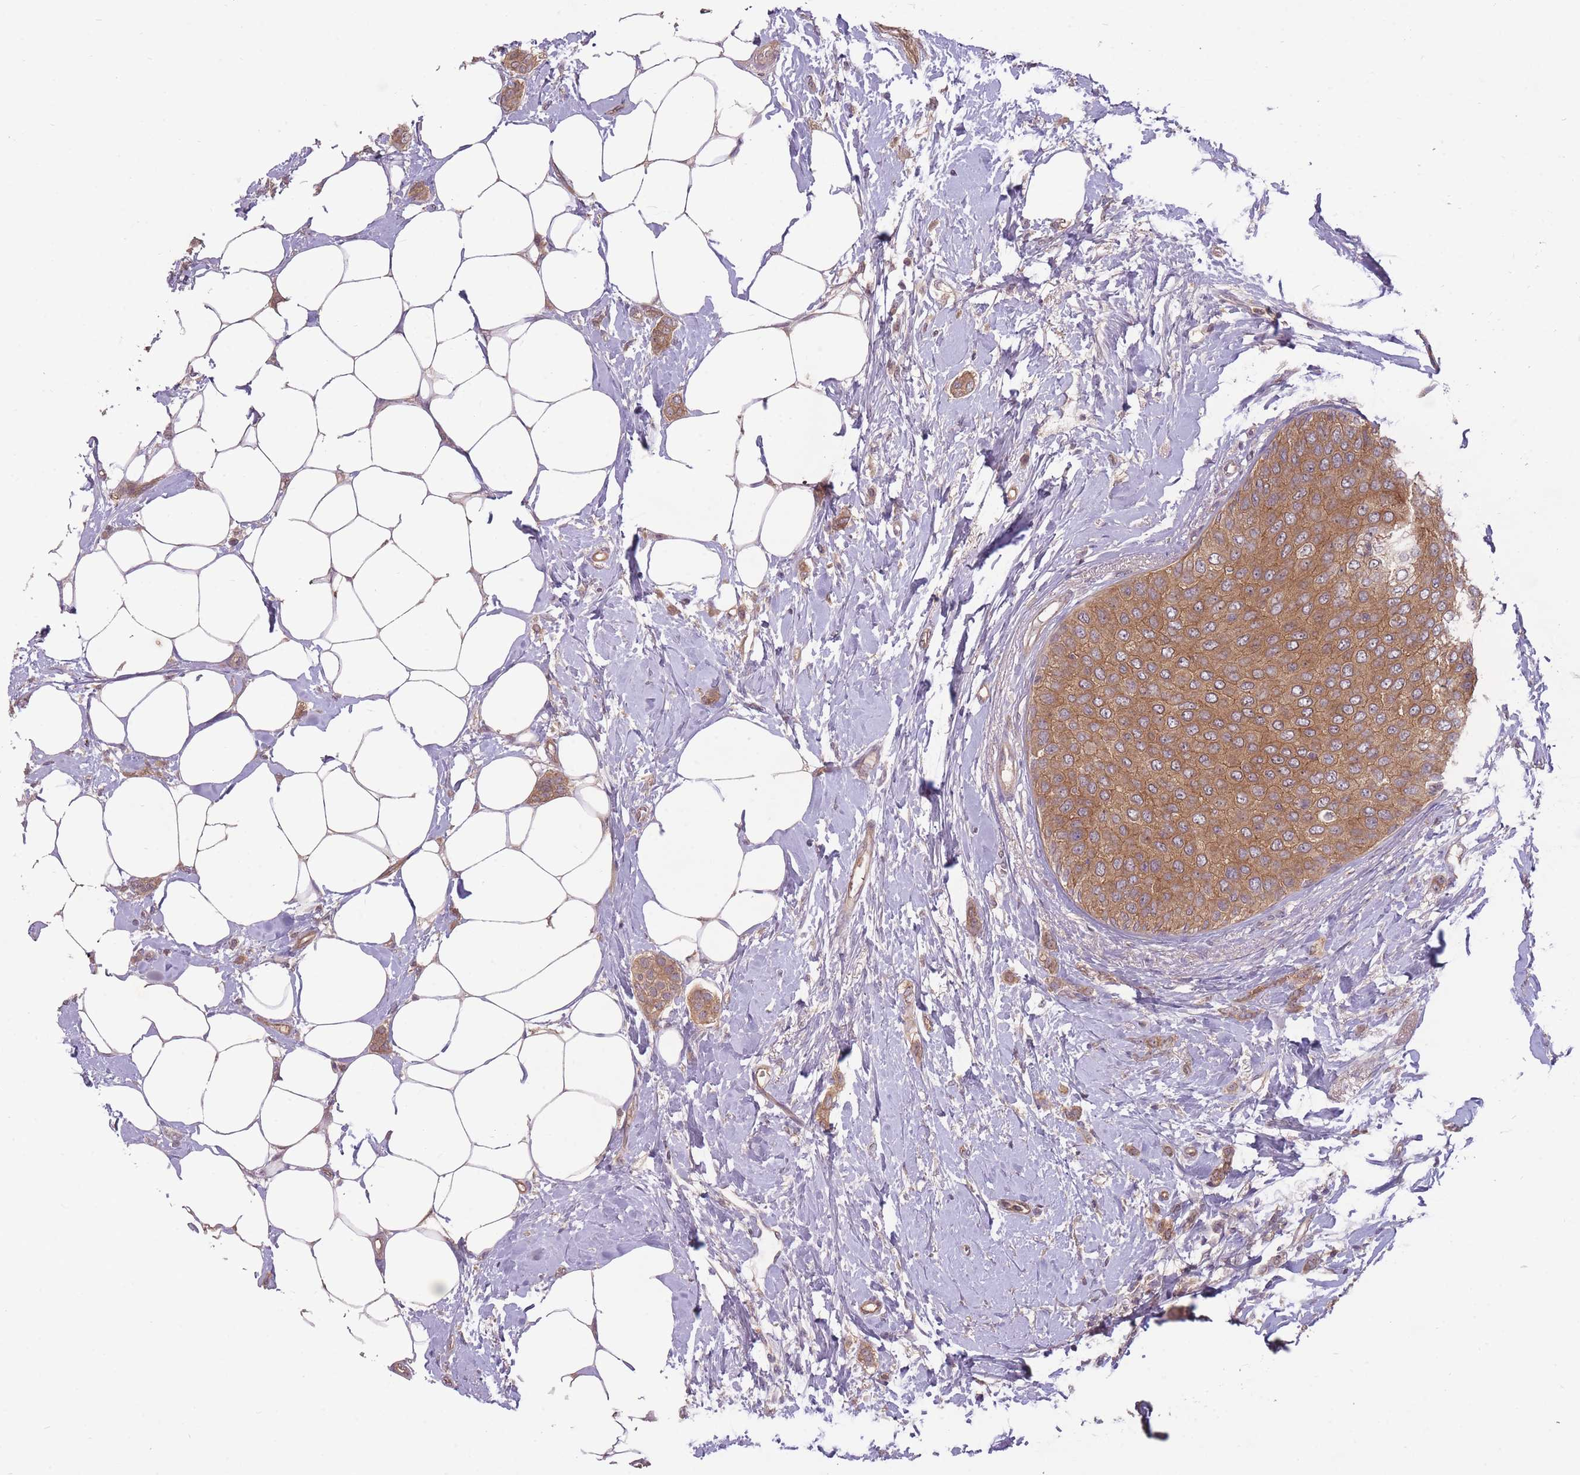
{"staining": {"intensity": "moderate", "quantity": ">75%", "location": "cytoplasmic/membranous"}, "tissue": "breast cancer", "cell_type": "Tumor cells", "image_type": "cancer", "snomed": [{"axis": "morphology", "description": "Duct carcinoma"}, {"axis": "topography", "description": "Breast"}], "caption": "High-power microscopy captured an immunohistochemistry (IHC) image of breast infiltrating ductal carcinoma, revealing moderate cytoplasmic/membranous expression in approximately >75% of tumor cells. Immunohistochemistry (ihc) stains the protein of interest in brown and the nuclei are stained blue.", "gene": "LRATD2", "patient": {"sex": "female", "age": 72}}